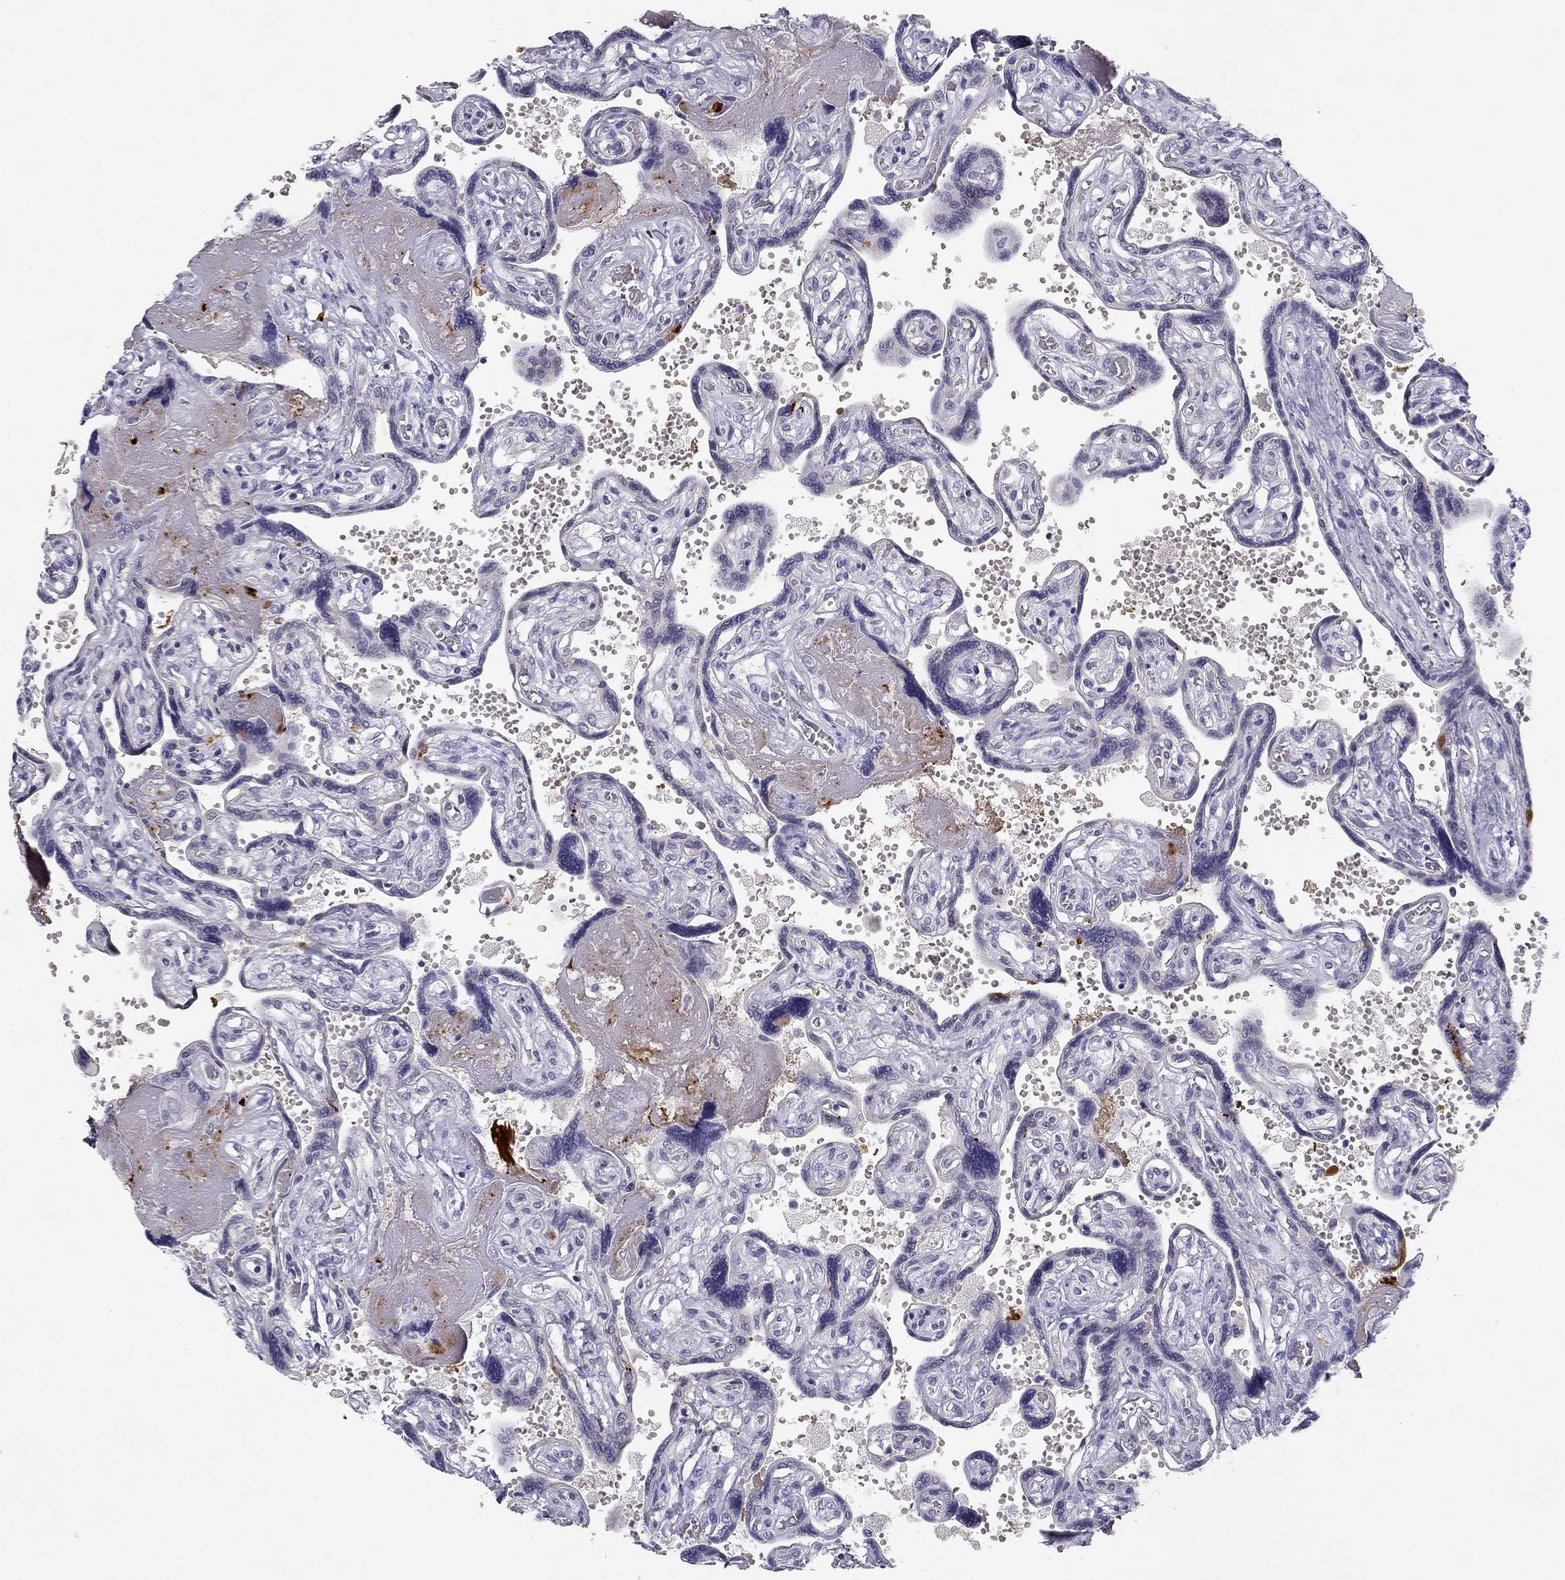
{"staining": {"intensity": "negative", "quantity": "none", "location": "none"}, "tissue": "placenta", "cell_type": "Decidual cells", "image_type": "normal", "snomed": [{"axis": "morphology", "description": "Normal tissue, NOS"}, {"axis": "topography", "description": "Placenta"}], "caption": "Decidual cells show no significant protein expression in benign placenta.", "gene": "SLC6A4", "patient": {"sex": "female", "age": 32}}